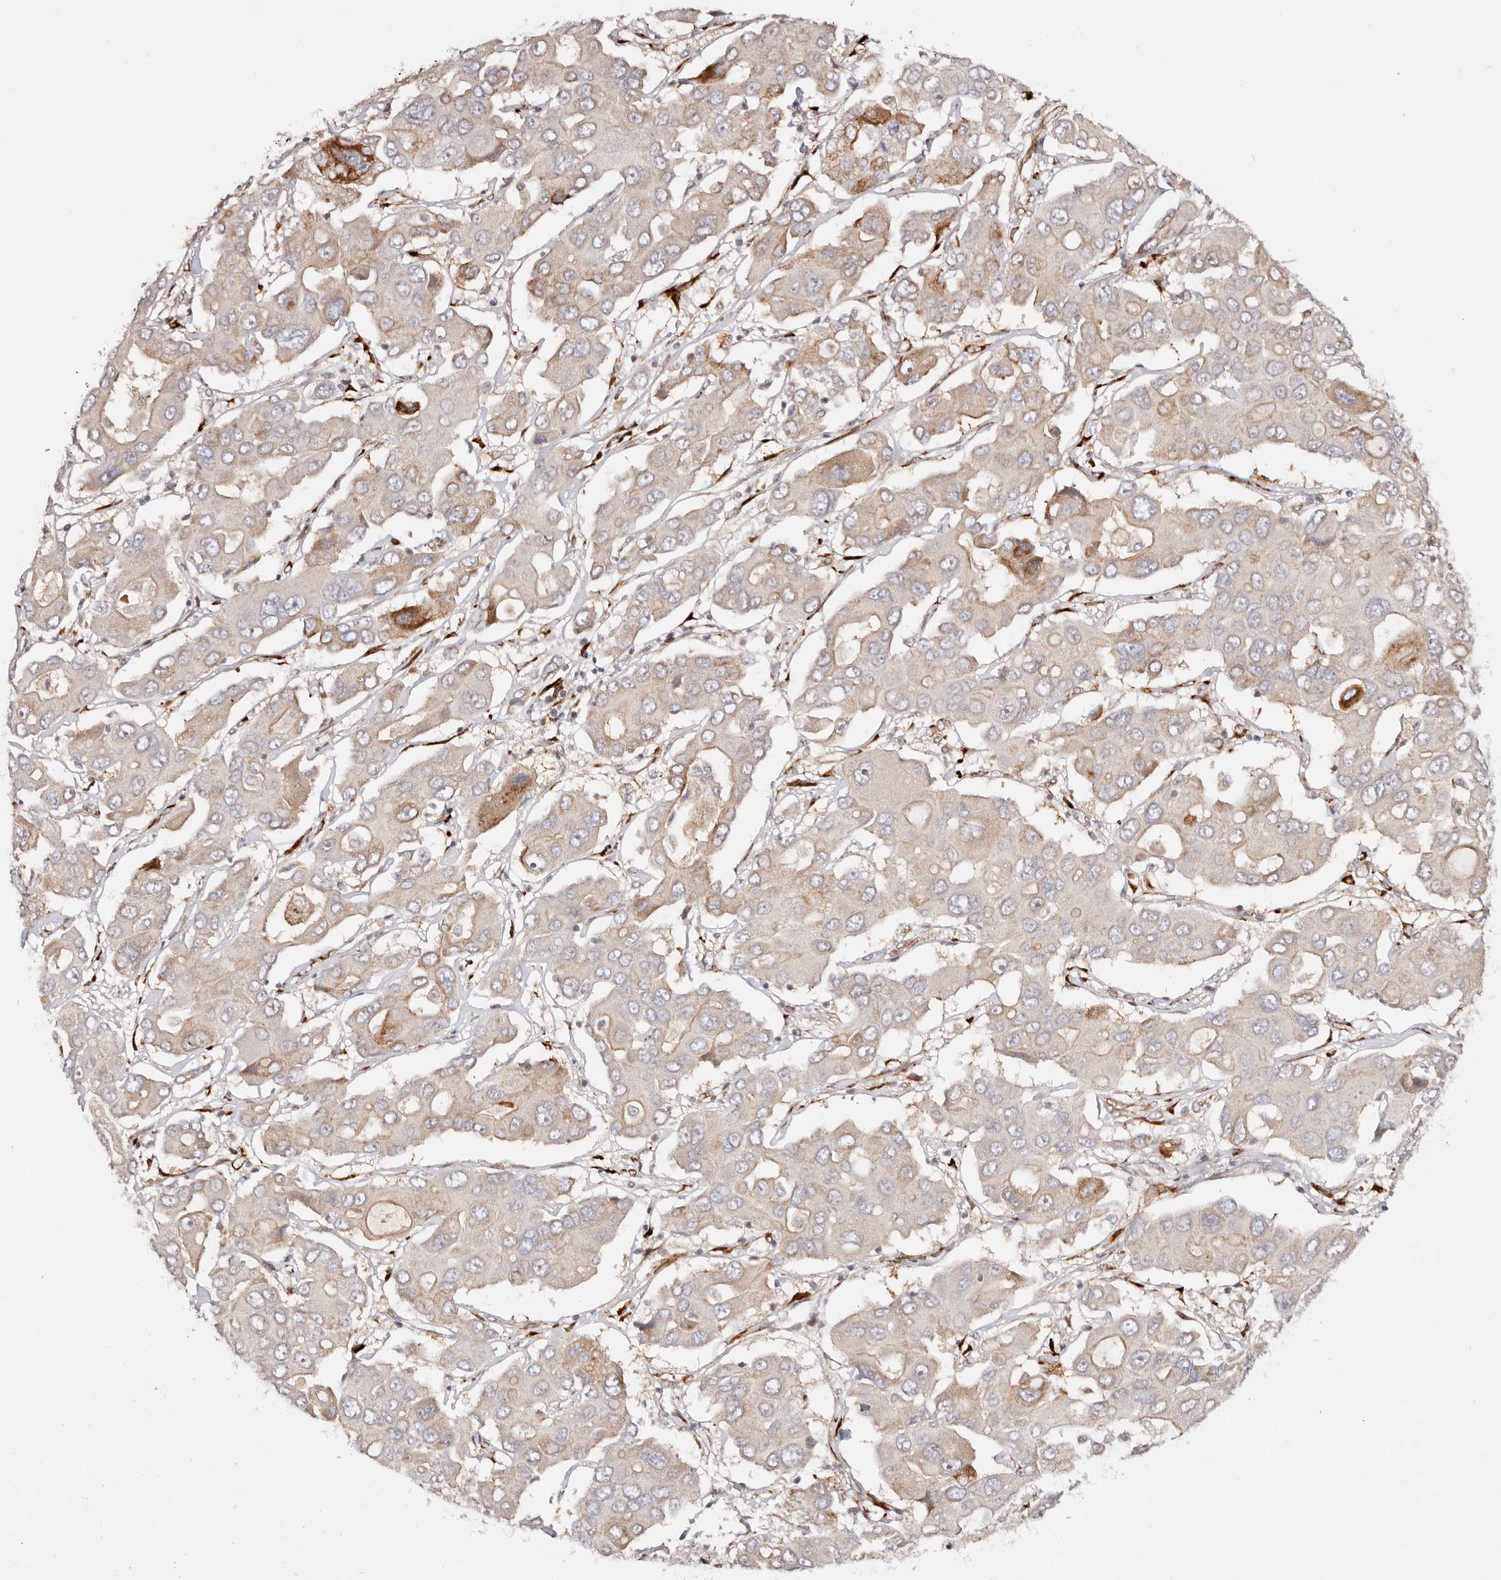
{"staining": {"intensity": "moderate", "quantity": "<25%", "location": "cytoplasmic/membranous"}, "tissue": "liver cancer", "cell_type": "Tumor cells", "image_type": "cancer", "snomed": [{"axis": "morphology", "description": "Cholangiocarcinoma"}, {"axis": "topography", "description": "Liver"}], "caption": "Immunohistochemistry (IHC) of cholangiocarcinoma (liver) exhibits low levels of moderate cytoplasmic/membranous positivity in approximately <25% of tumor cells.", "gene": "BCL2L15", "patient": {"sex": "male", "age": 67}}